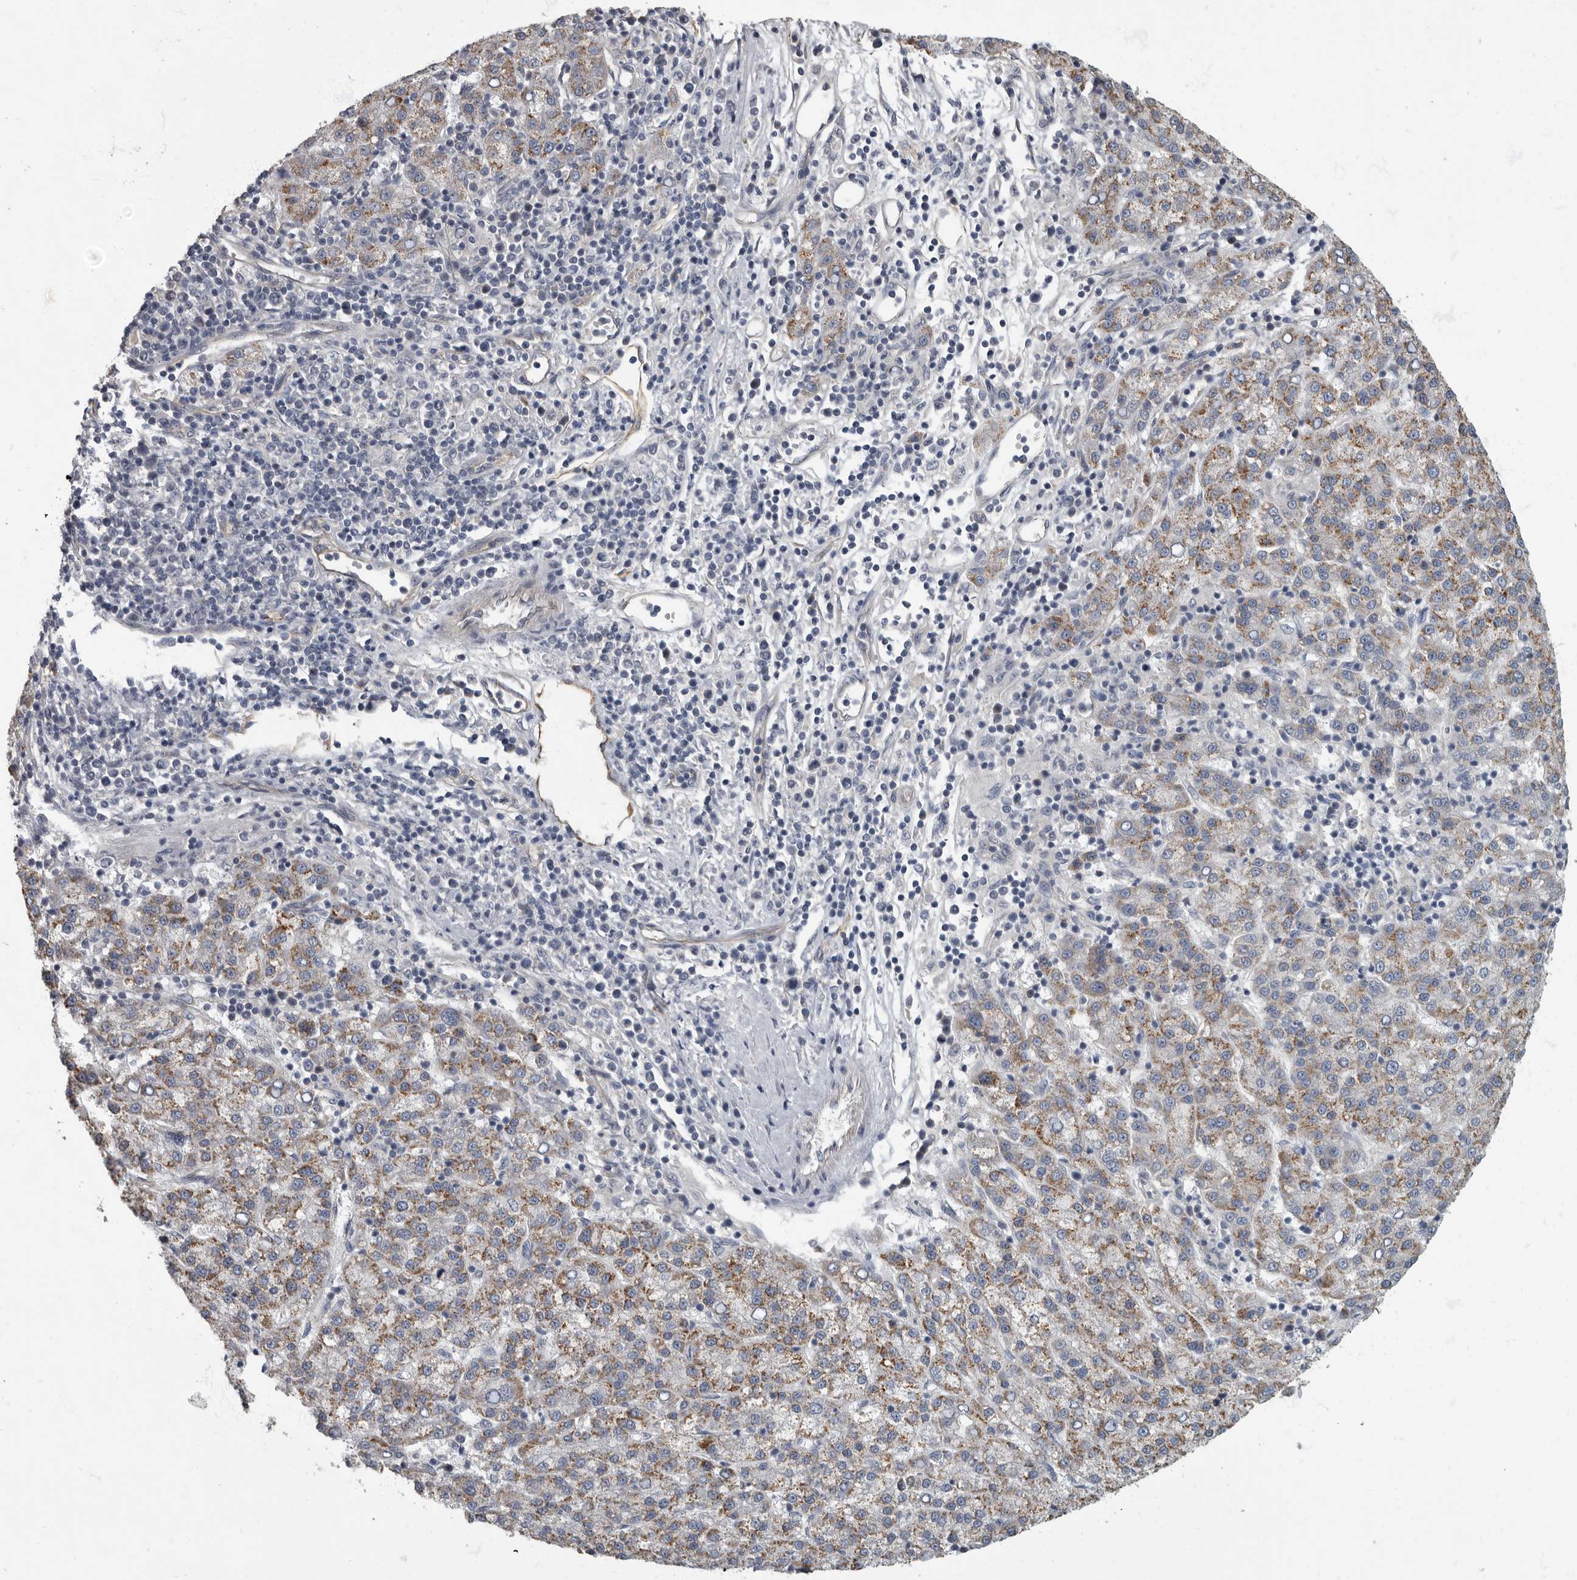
{"staining": {"intensity": "strong", "quantity": "25%-75%", "location": "cytoplasmic/membranous"}, "tissue": "liver cancer", "cell_type": "Tumor cells", "image_type": "cancer", "snomed": [{"axis": "morphology", "description": "Carcinoma, Hepatocellular, NOS"}, {"axis": "topography", "description": "Liver"}], "caption": "The micrograph shows immunohistochemical staining of liver cancer (hepatocellular carcinoma). There is strong cytoplasmic/membranous expression is present in approximately 25%-75% of tumor cells.", "gene": "PDK1", "patient": {"sex": "female", "age": 58}}